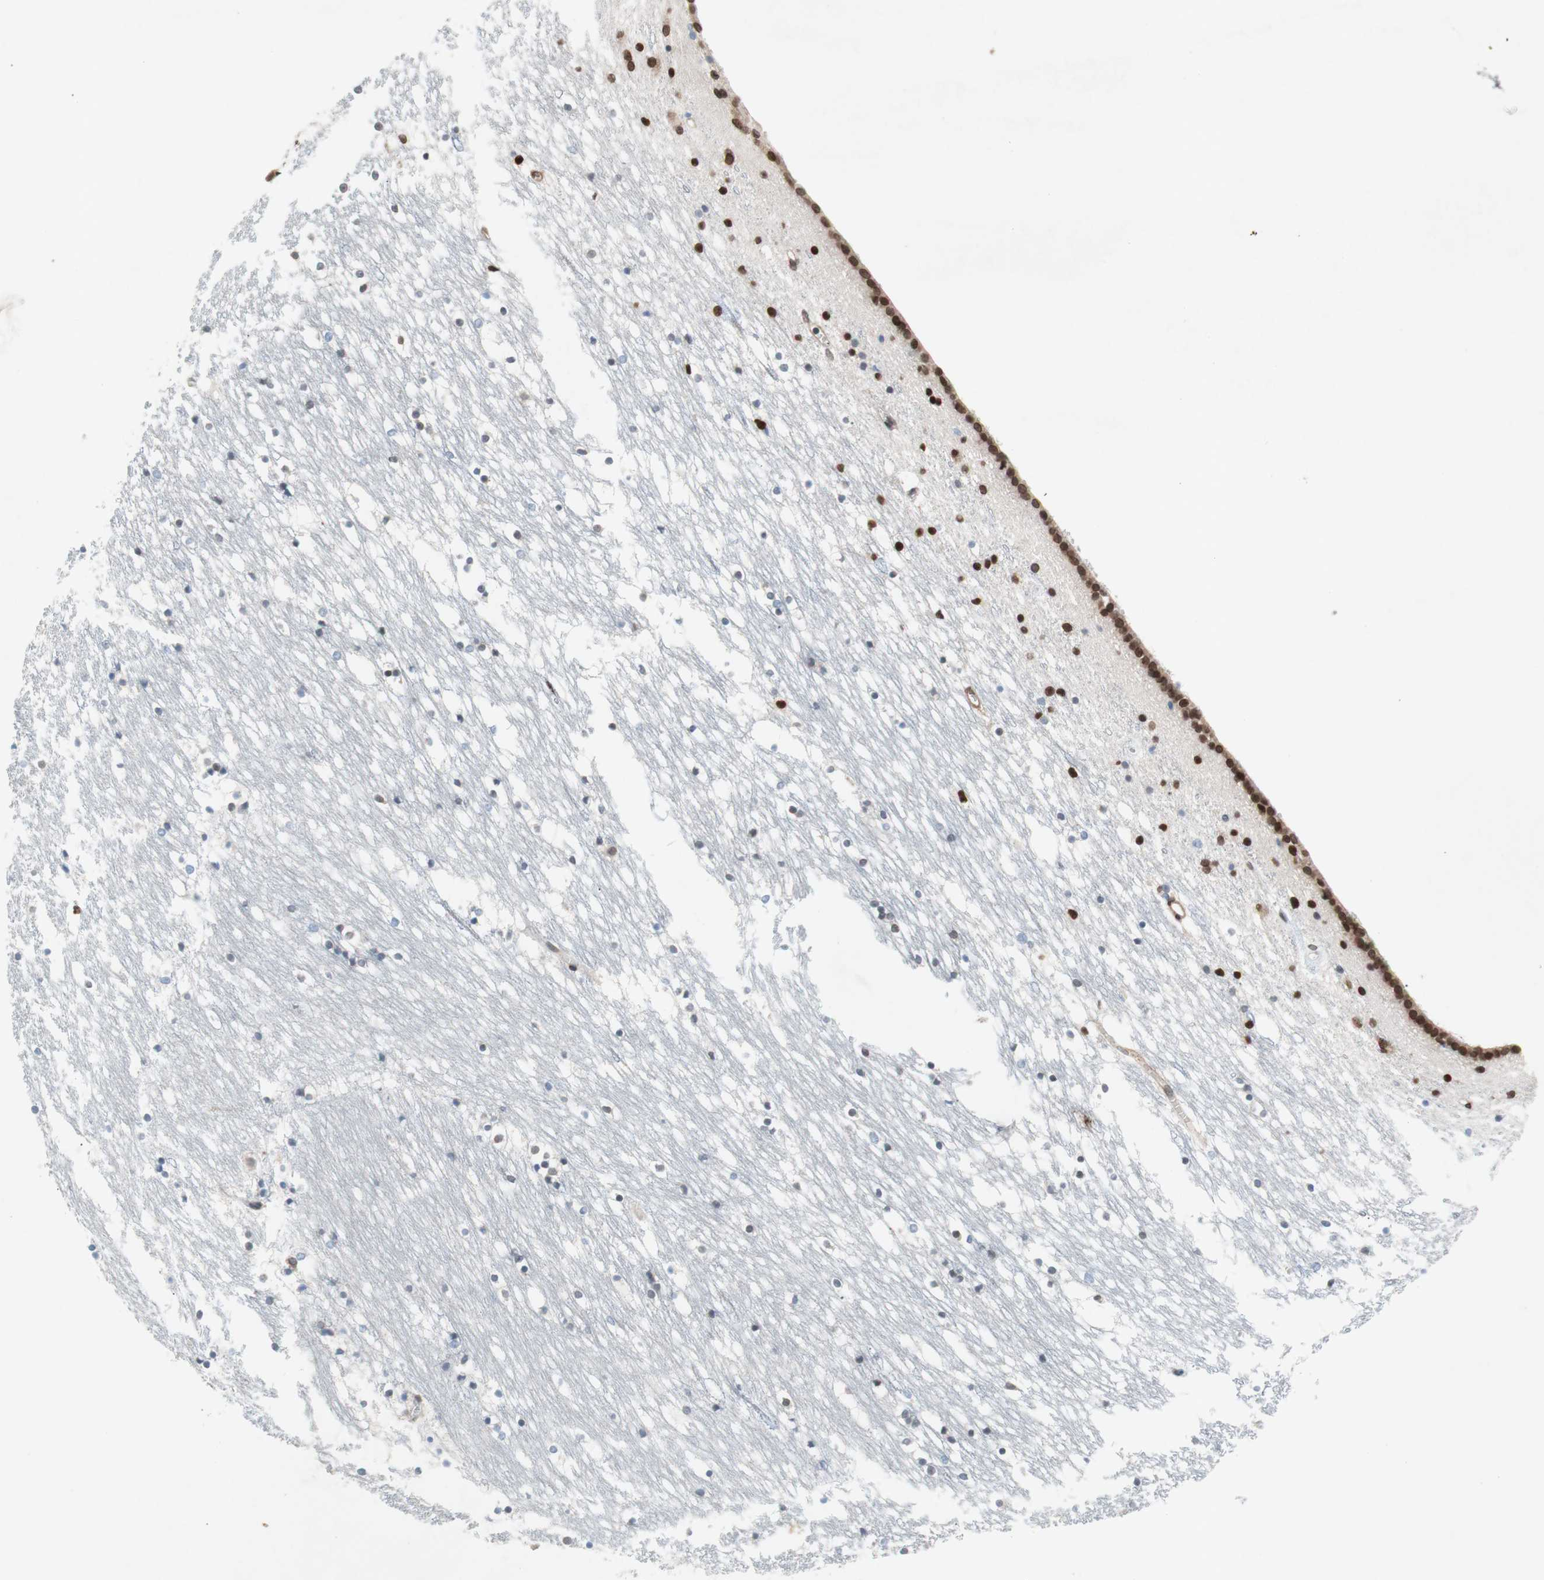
{"staining": {"intensity": "strong", "quantity": "<25%", "location": "nuclear"}, "tissue": "caudate", "cell_type": "Glial cells", "image_type": "normal", "snomed": [{"axis": "morphology", "description": "Normal tissue, NOS"}, {"axis": "topography", "description": "Lateral ventricle wall"}], "caption": "A brown stain highlights strong nuclear positivity of a protein in glial cells of benign human caudate.", "gene": "ARNT2", "patient": {"sex": "male", "age": 45}}